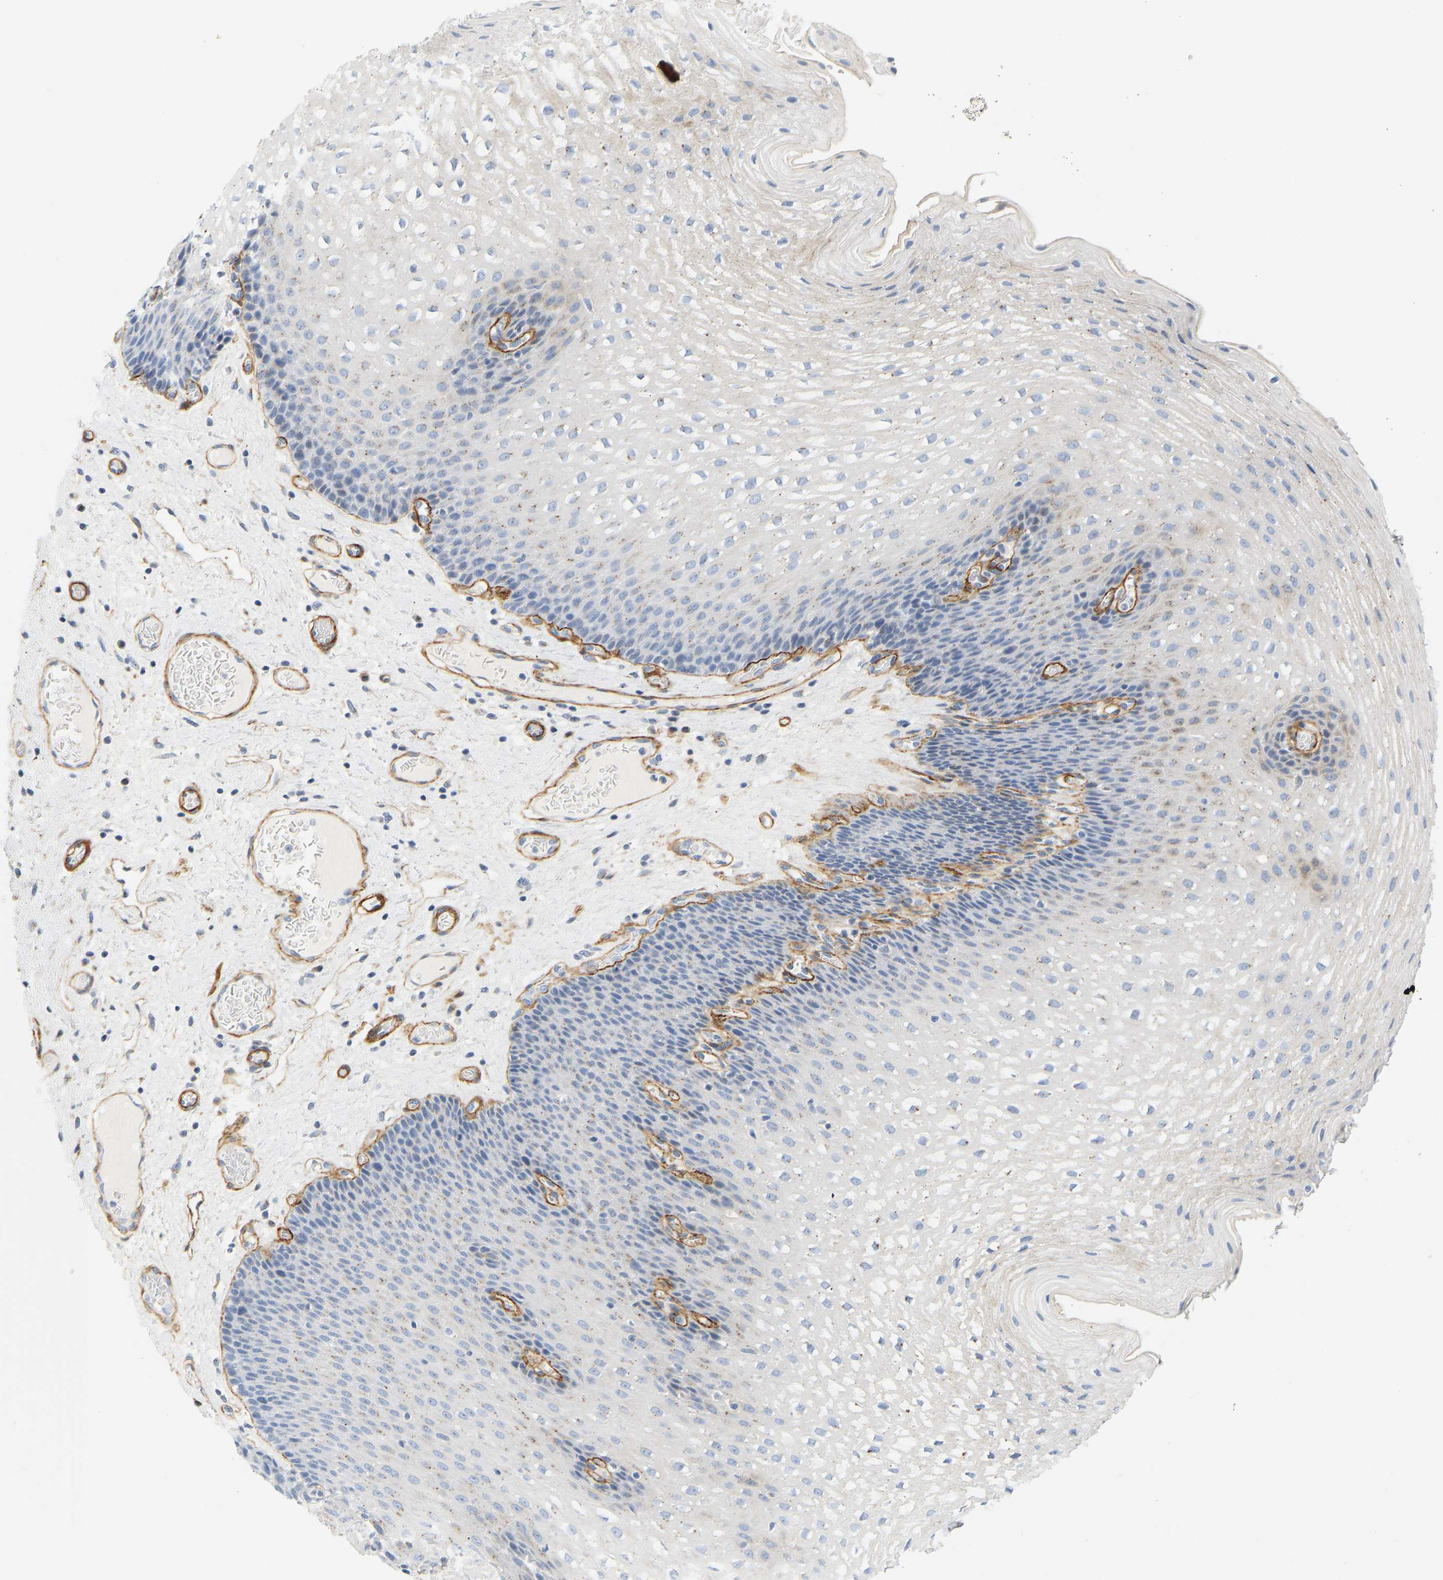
{"staining": {"intensity": "moderate", "quantity": "<25%", "location": "cytoplasmic/membranous"}, "tissue": "esophagus", "cell_type": "Squamous epithelial cells", "image_type": "normal", "snomed": [{"axis": "morphology", "description": "Normal tissue, NOS"}, {"axis": "topography", "description": "Esophagus"}], "caption": "An immunohistochemistry (IHC) photomicrograph of benign tissue is shown. Protein staining in brown highlights moderate cytoplasmic/membranous positivity in esophagus within squamous epithelial cells. The staining is performed using DAB (3,3'-diaminobenzidine) brown chromogen to label protein expression. The nuclei are counter-stained blue using hematoxylin.", "gene": "SLC30A7", "patient": {"sex": "male", "age": 48}}